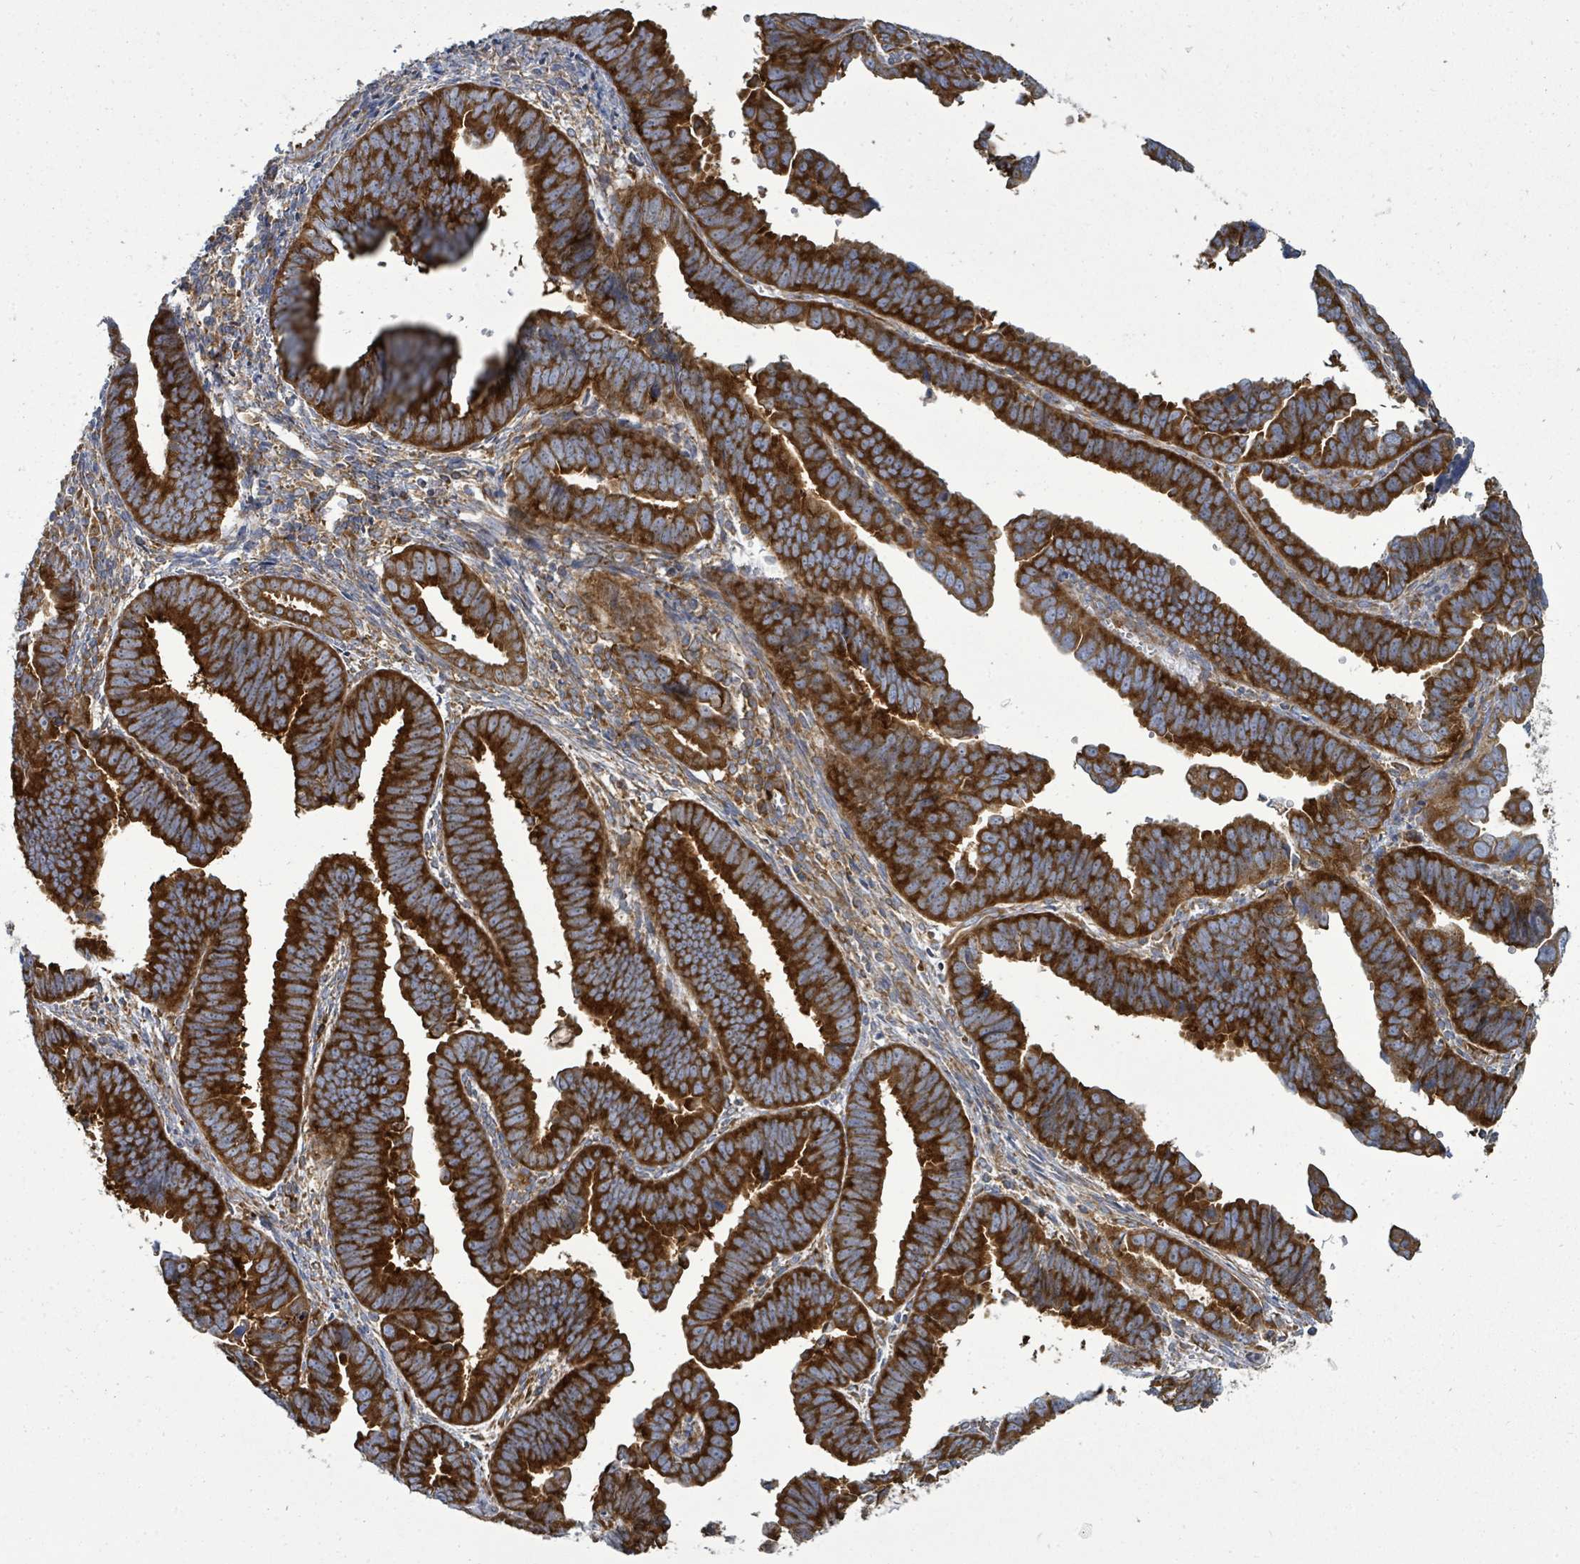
{"staining": {"intensity": "strong", "quantity": ">75%", "location": "cytoplasmic/membranous"}, "tissue": "endometrial cancer", "cell_type": "Tumor cells", "image_type": "cancer", "snomed": [{"axis": "morphology", "description": "Adenocarcinoma, NOS"}, {"axis": "topography", "description": "Endometrium"}], "caption": "A brown stain labels strong cytoplasmic/membranous staining of a protein in human endometrial adenocarcinoma tumor cells. (Stains: DAB in brown, nuclei in blue, Microscopy: brightfield microscopy at high magnification).", "gene": "EIF3C", "patient": {"sex": "female", "age": 75}}